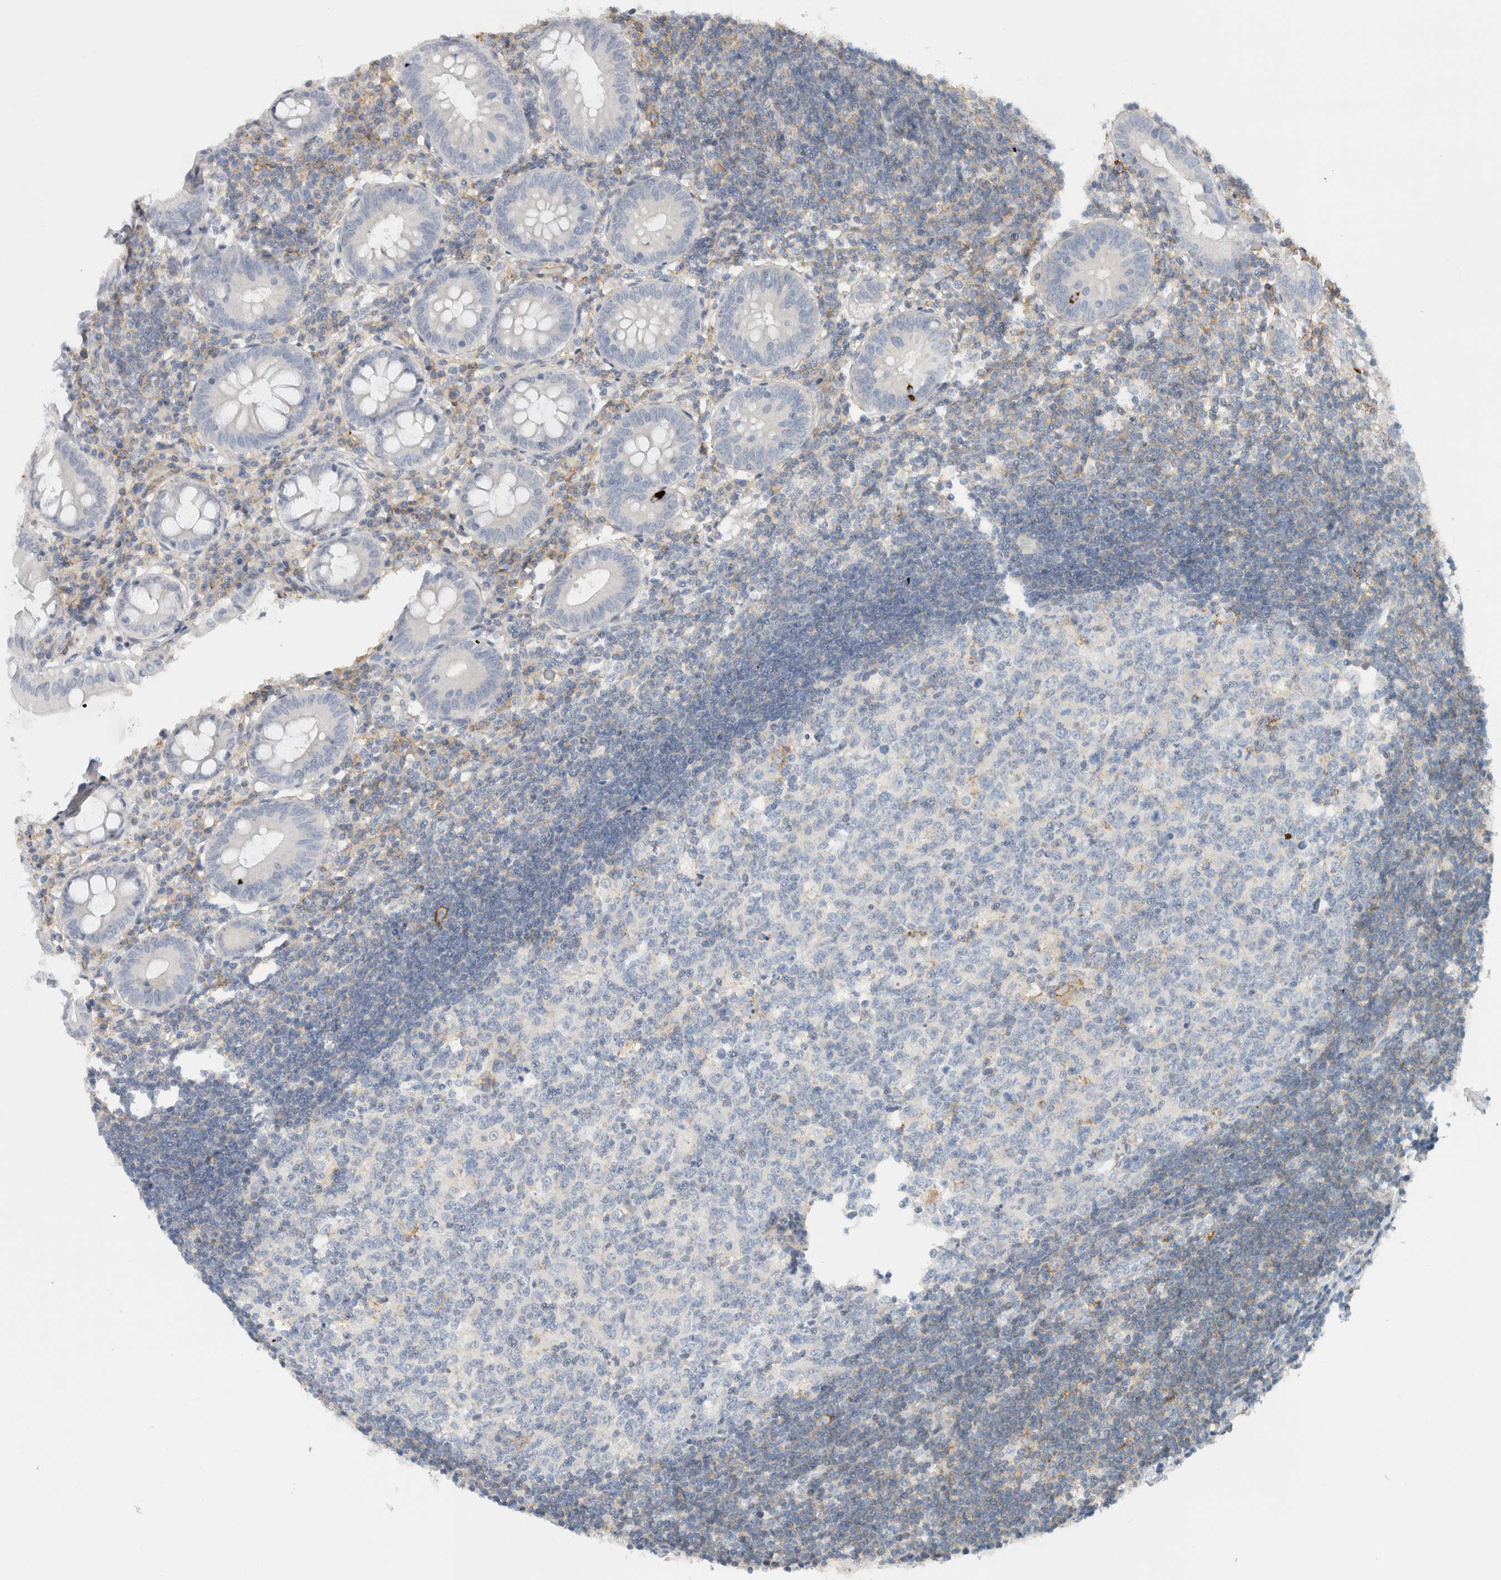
{"staining": {"intensity": "strong", "quantity": "<25%", "location": "cytoplasmic/membranous"}, "tissue": "appendix", "cell_type": "Glandular cells", "image_type": "normal", "snomed": [{"axis": "morphology", "description": "Normal tissue, NOS"}, {"axis": "topography", "description": "Appendix"}], "caption": "DAB (3,3'-diaminobenzidine) immunohistochemical staining of benign appendix reveals strong cytoplasmic/membranous protein expression in about <25% of glandular cells. (Brightfield microscopy of DAB IHC at high magnification).", "gene": "ERCC6L2", "patient": {"sex": "female", "age": 54}}